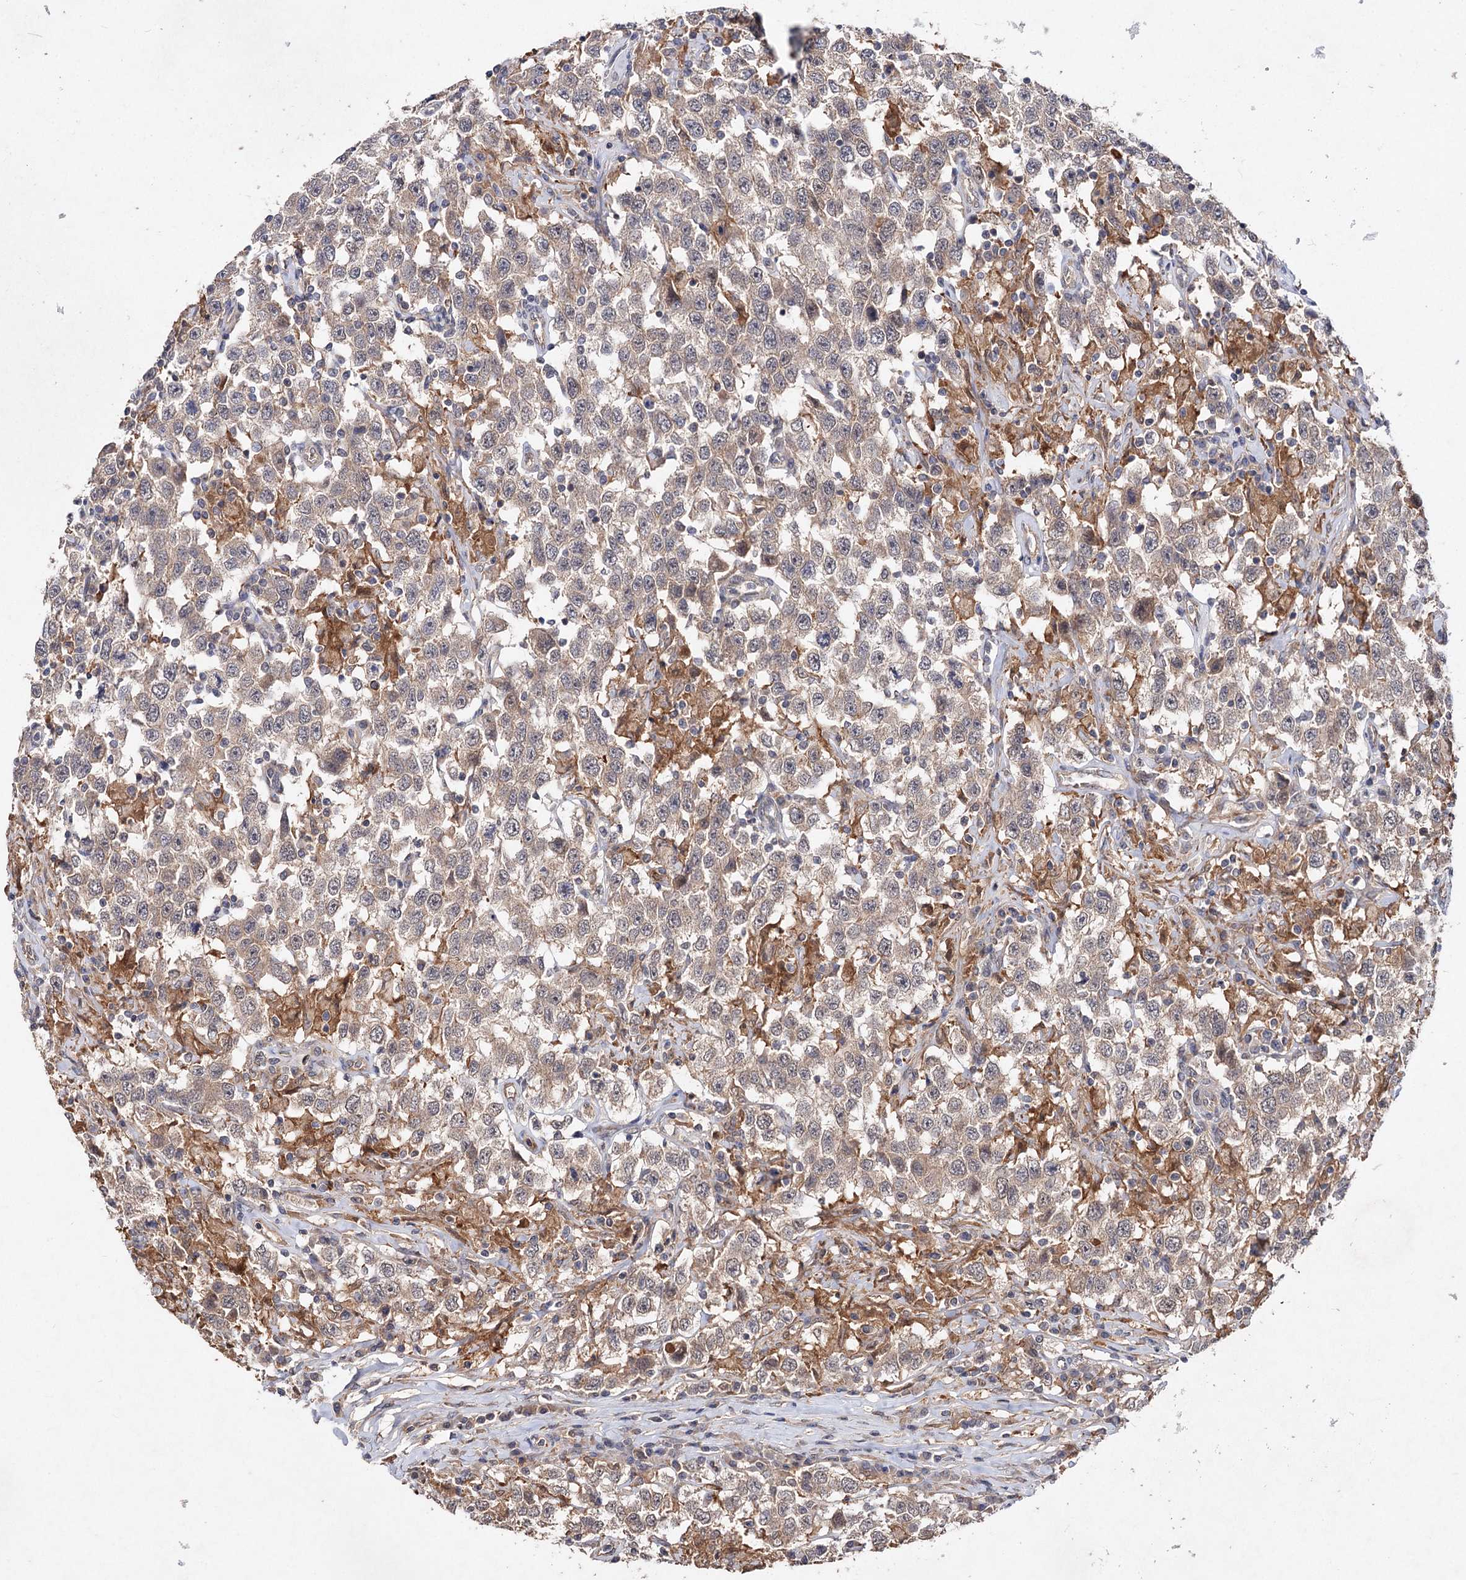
{"staining": {"intensity": "weak", "quantity": "25%-75%", "location": "cytoplasmic/membranous"}, "tissue": "testis cancer", "cell_type": "Tumor cells", "image_type": "cancer", "snomed": [{"axis": "morphology", "description": "Seminoma, NOS"}, {"axis": "topography", "description": "Testis"}], "caption": "Testis cancer (seminoma) stained with DAB IHC displays low levels of weak cytoplasmic/membranous positivity in approximately 25%-75% of tumor cells.", "gene": "NUDCD2", "patient": {"sex": "male", "age": 41}}